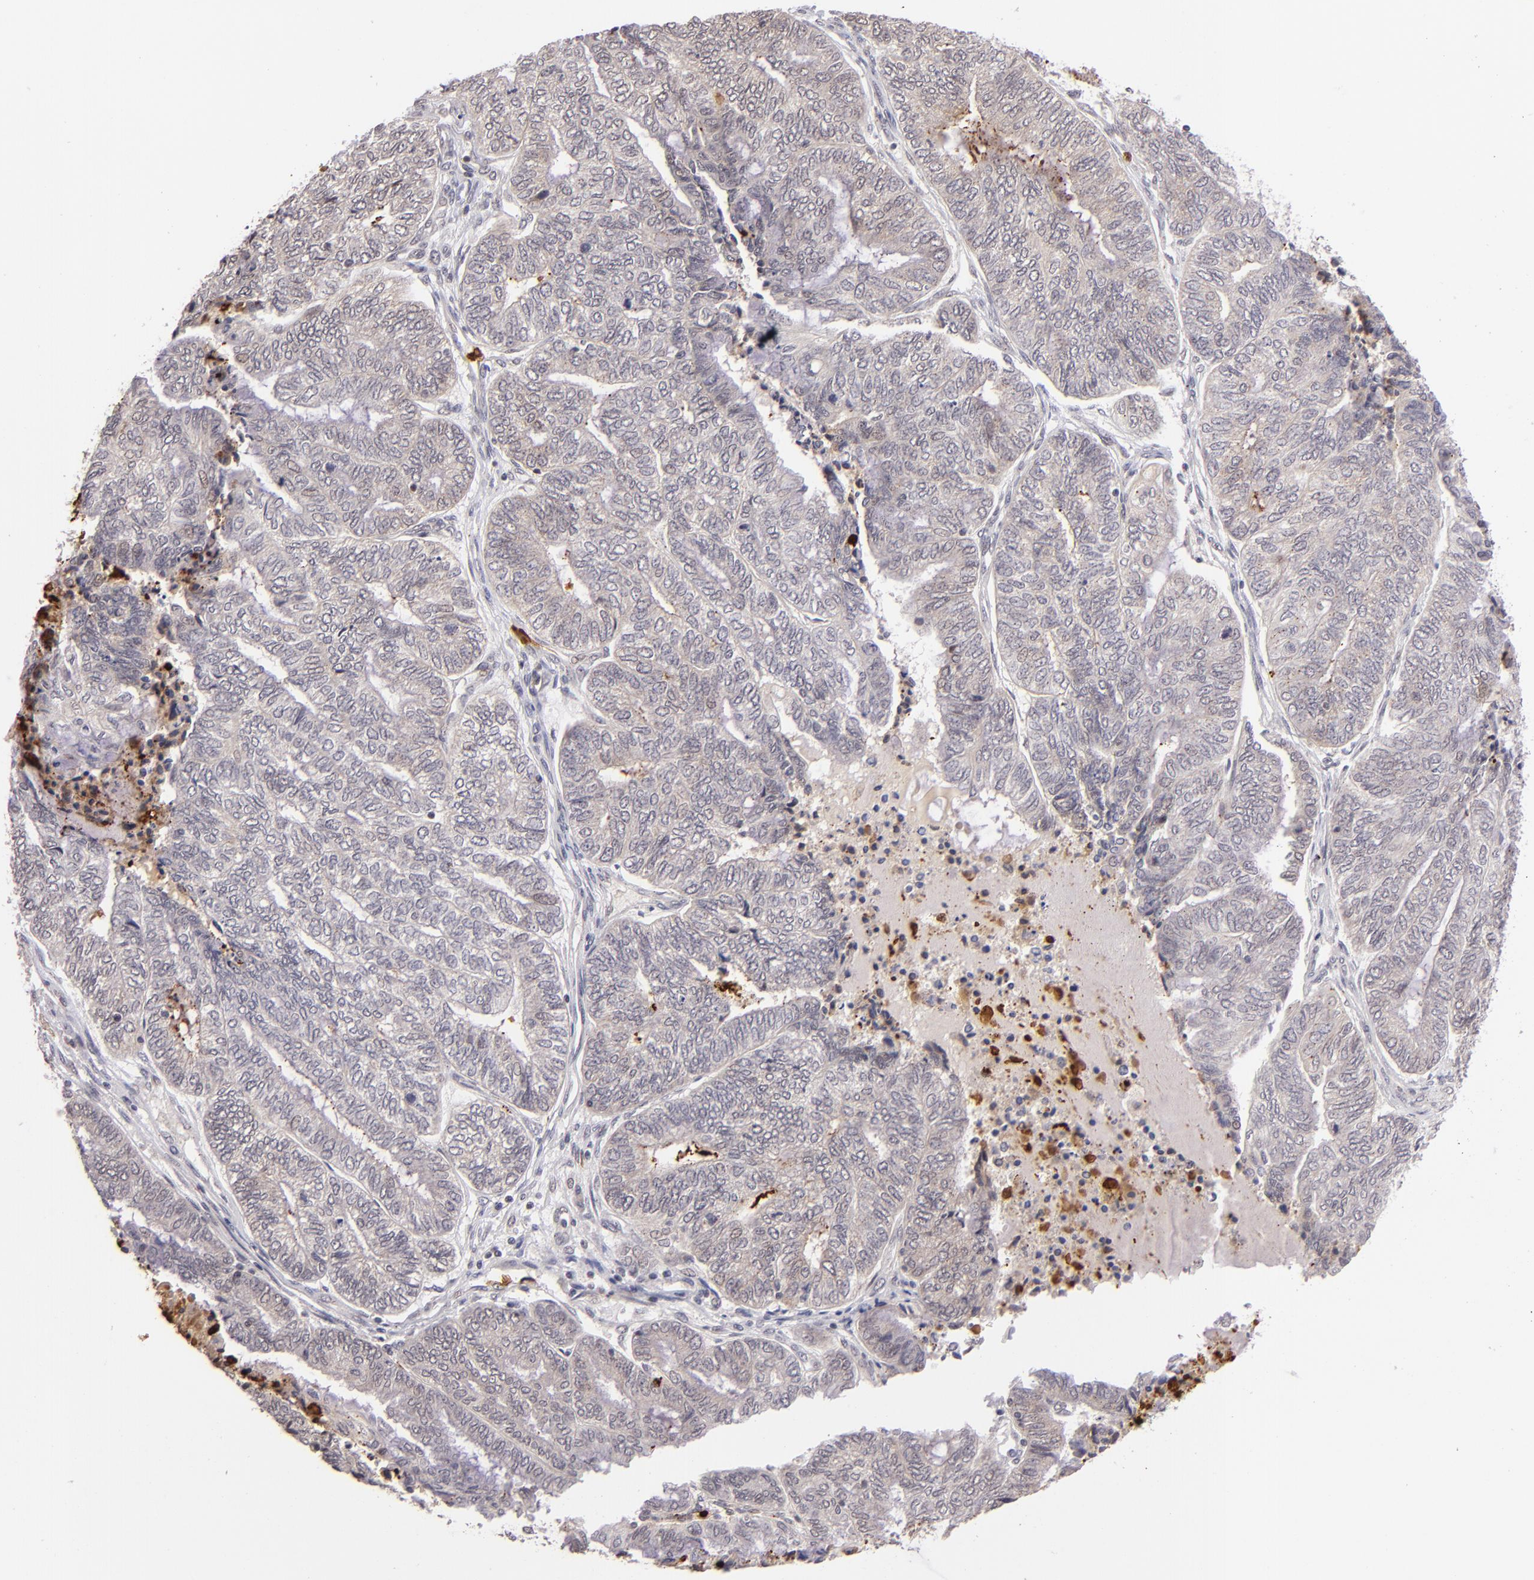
{"staining": {"intensity": "negative", "quantity": "none", "location": "none"}, "tissue": "endometrial cancer", "cell_type": "Tumor cells", "image_type": "cancer", "snomed": [{"axis": "morphology", "description": "Adenocarcinoma, NOS"}, {"axis": "topography", "description": "Uterus"}, {"axis": "topography", "description": "Endometrium"}], "caption": "The immunohistochemistry micrograph has no significant positivity in tumor cells of endometrial cancer tissue. Nuclei are stained in blue.", "gene": "RXRG", "patient": {"sex": "female", "age": 70}}